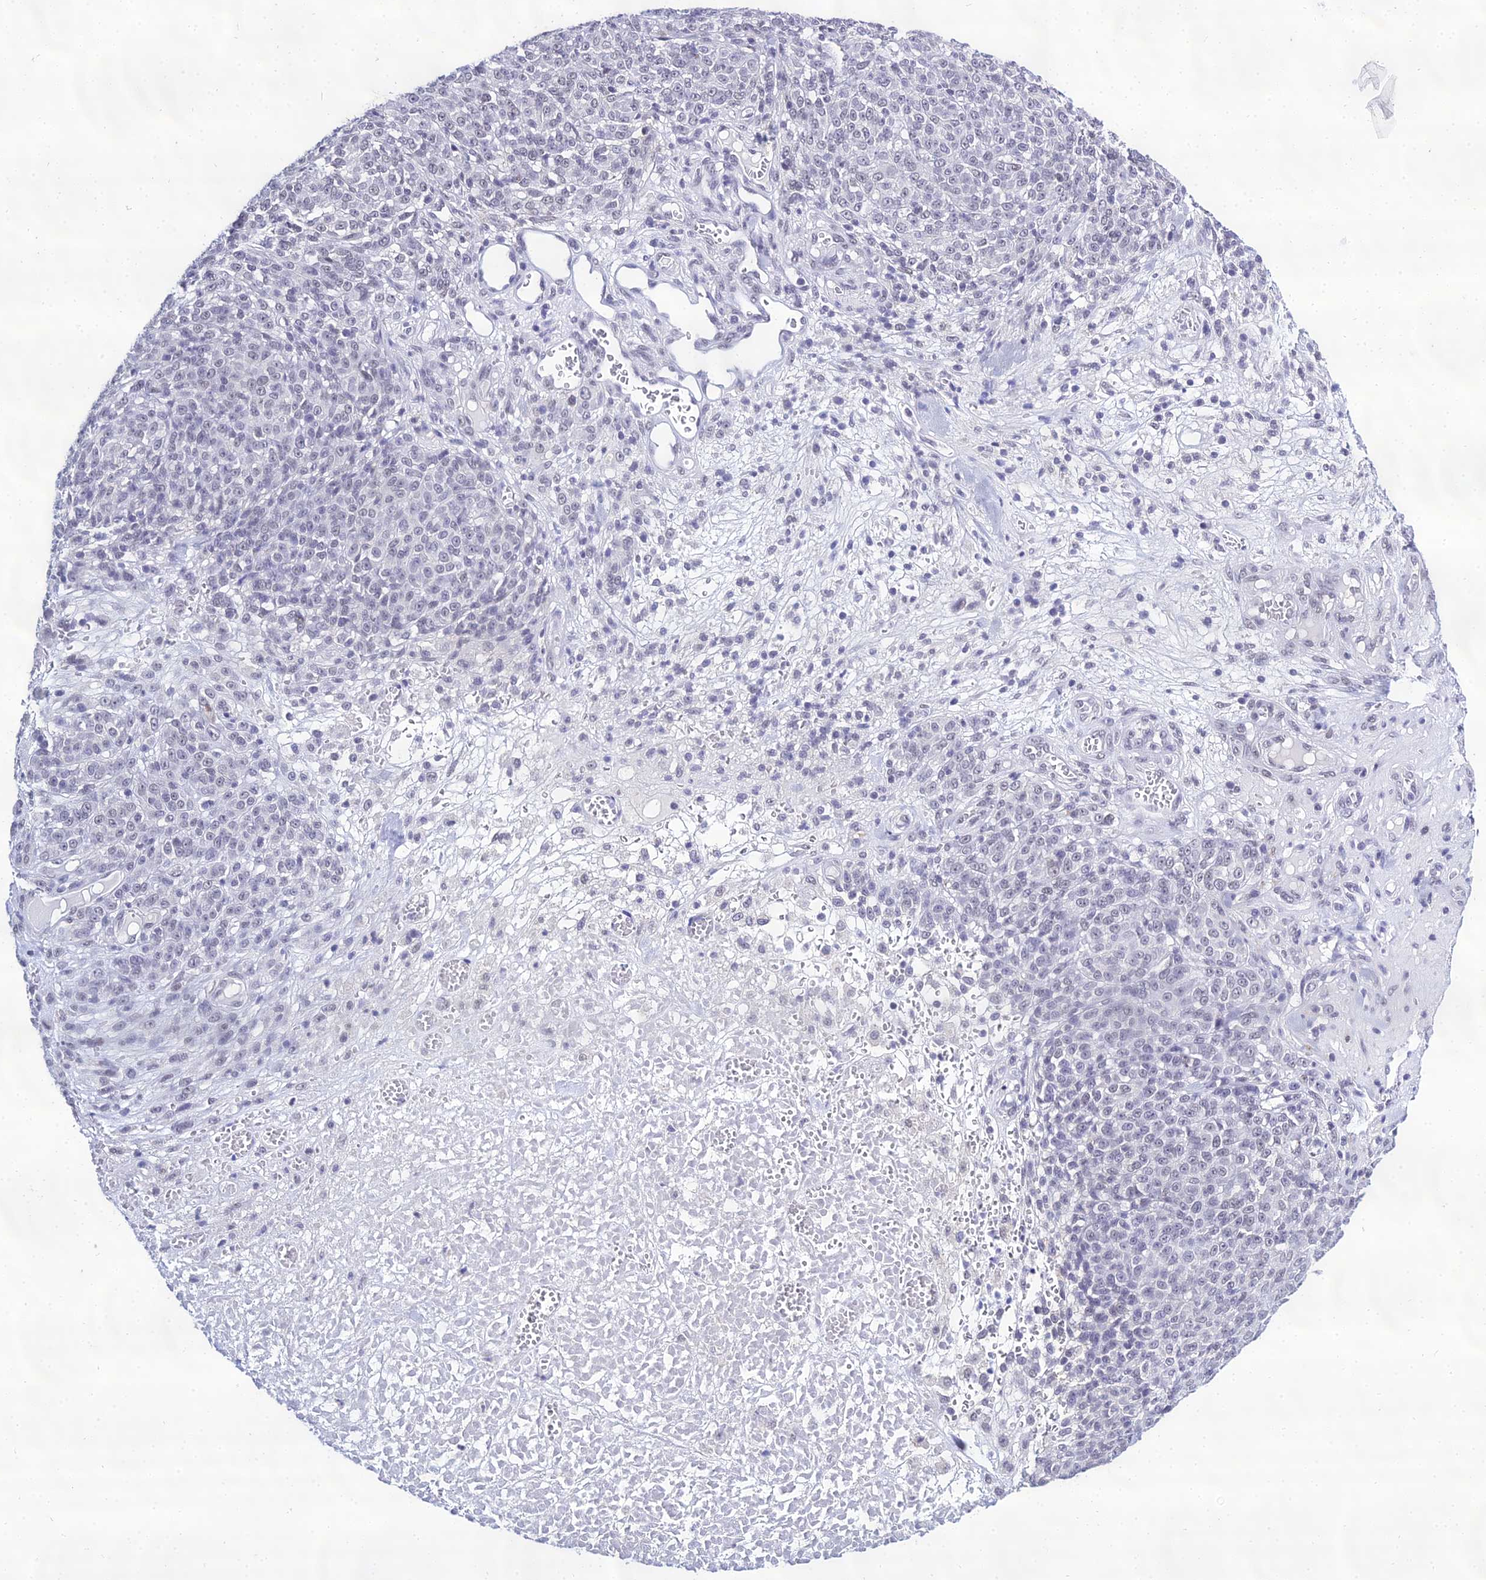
{"staining": {"intensity": "weak", "quantity": "<25%", "location": "nuclear"}, "tissue": "melanoma", "cell_type": "Tumor cells", "image_type": "cancer", "snomed": [{"axis": "morphology", "description": "Normal tissue, NOS"}, {"axis": "morphology", "description": "Malignant melanoma, NOS"}, {"axis": "topography", "description": "Skin"}], "caption": "An immunohistochemistry (IHC) histopathology image of melanoma is shown. There is no staining in tumor cells of melanoma. (DAB immunohistochemistry, high magnification).", "gene": "PPP4R2", "patient": {"sex": "female", "age": 34}}